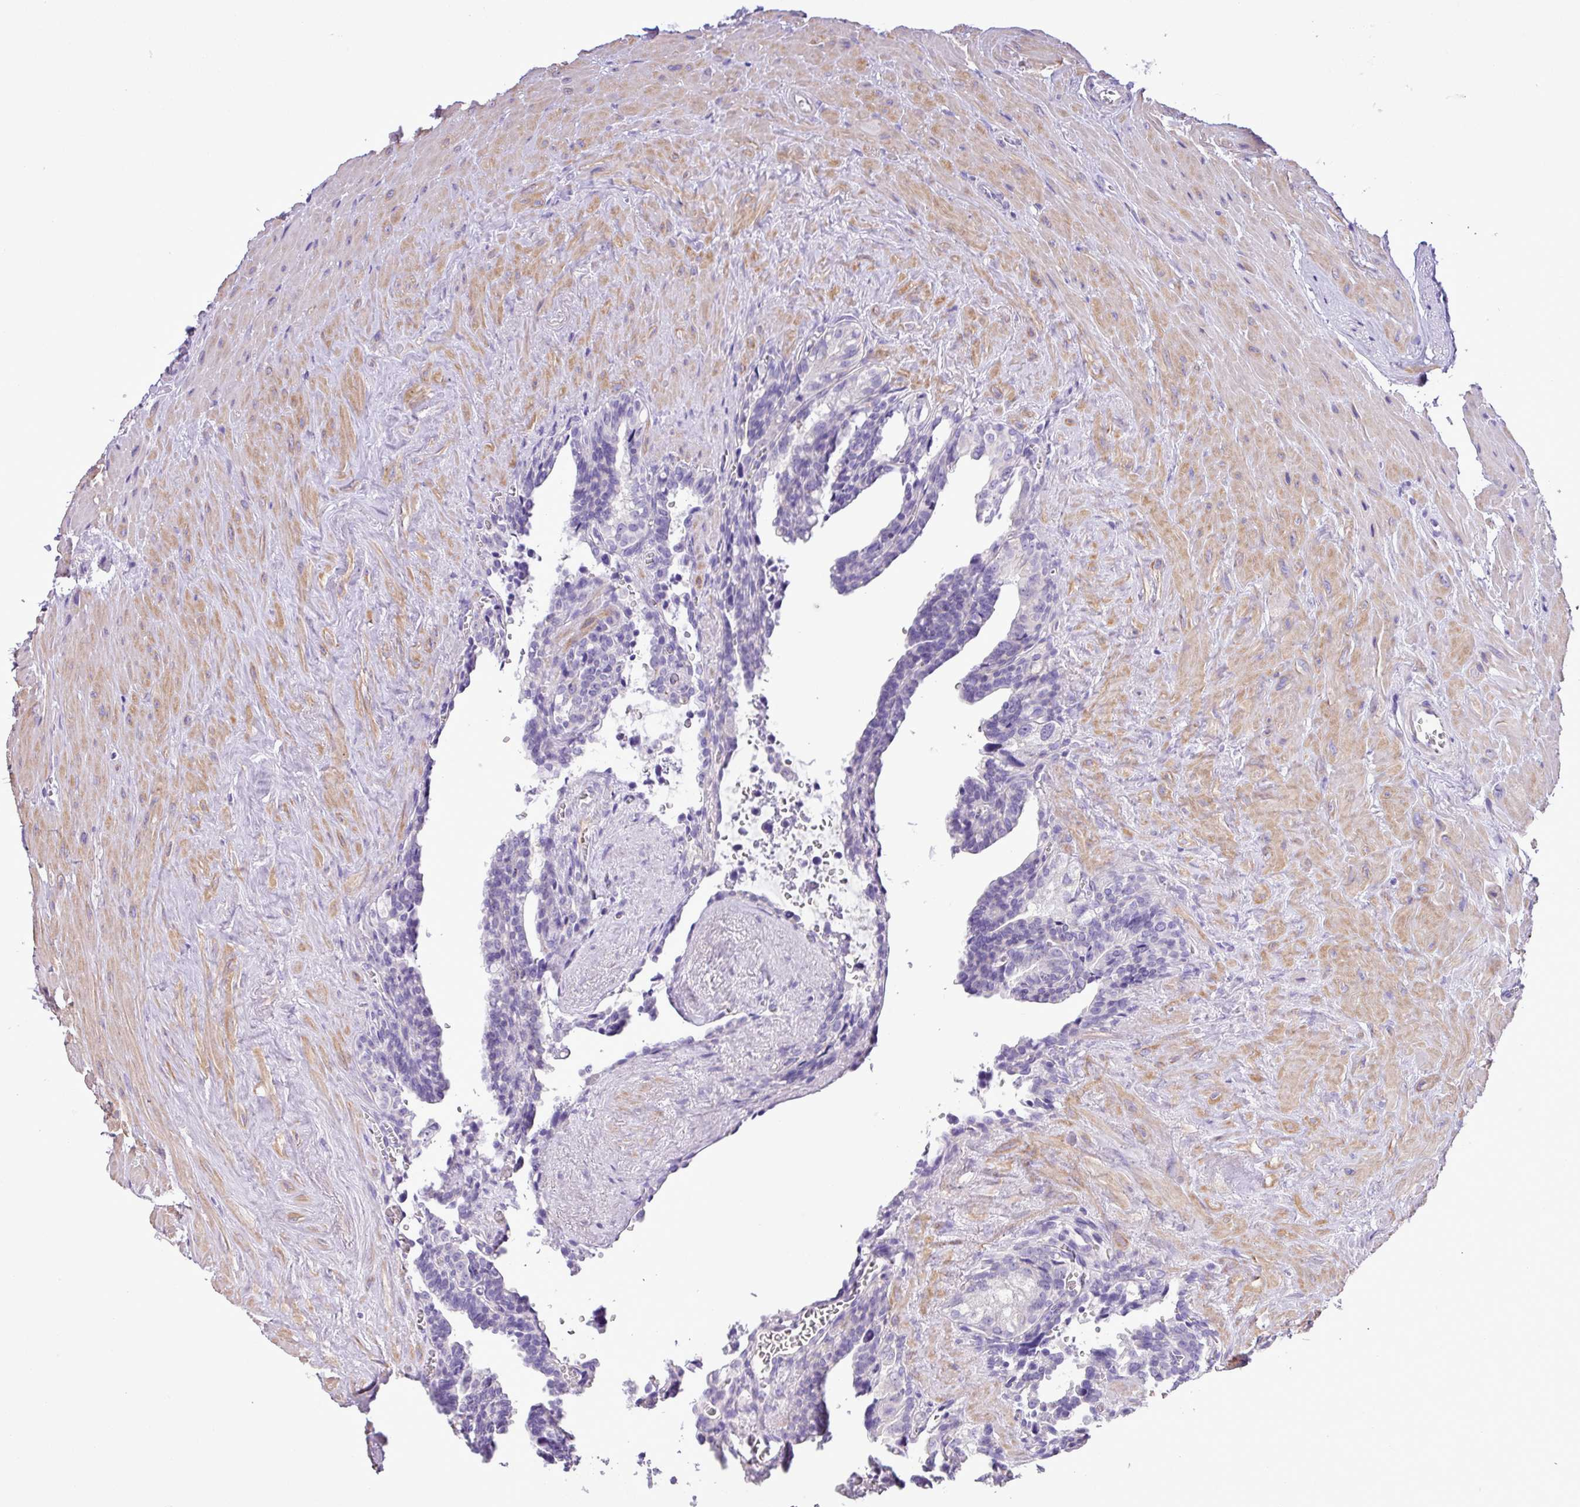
{"staining": {"intensity": "negative", "quantity": "none", "location": "none"}, "tissue": "seminal vesicle", "cell_type": "Glandular cells", "image_type": "normal", "snomed": [{"axis": "morphology", "description": "Normal tissue, NOS"}, {"axis": "topography", "description": "Seminal veicle"}], "caption": "The micrograph demonstrates no significant expression in glandular cells of seminal vesicle.", "gene": "ZNF334", "patient": {"sex": "male", "age": 68}}